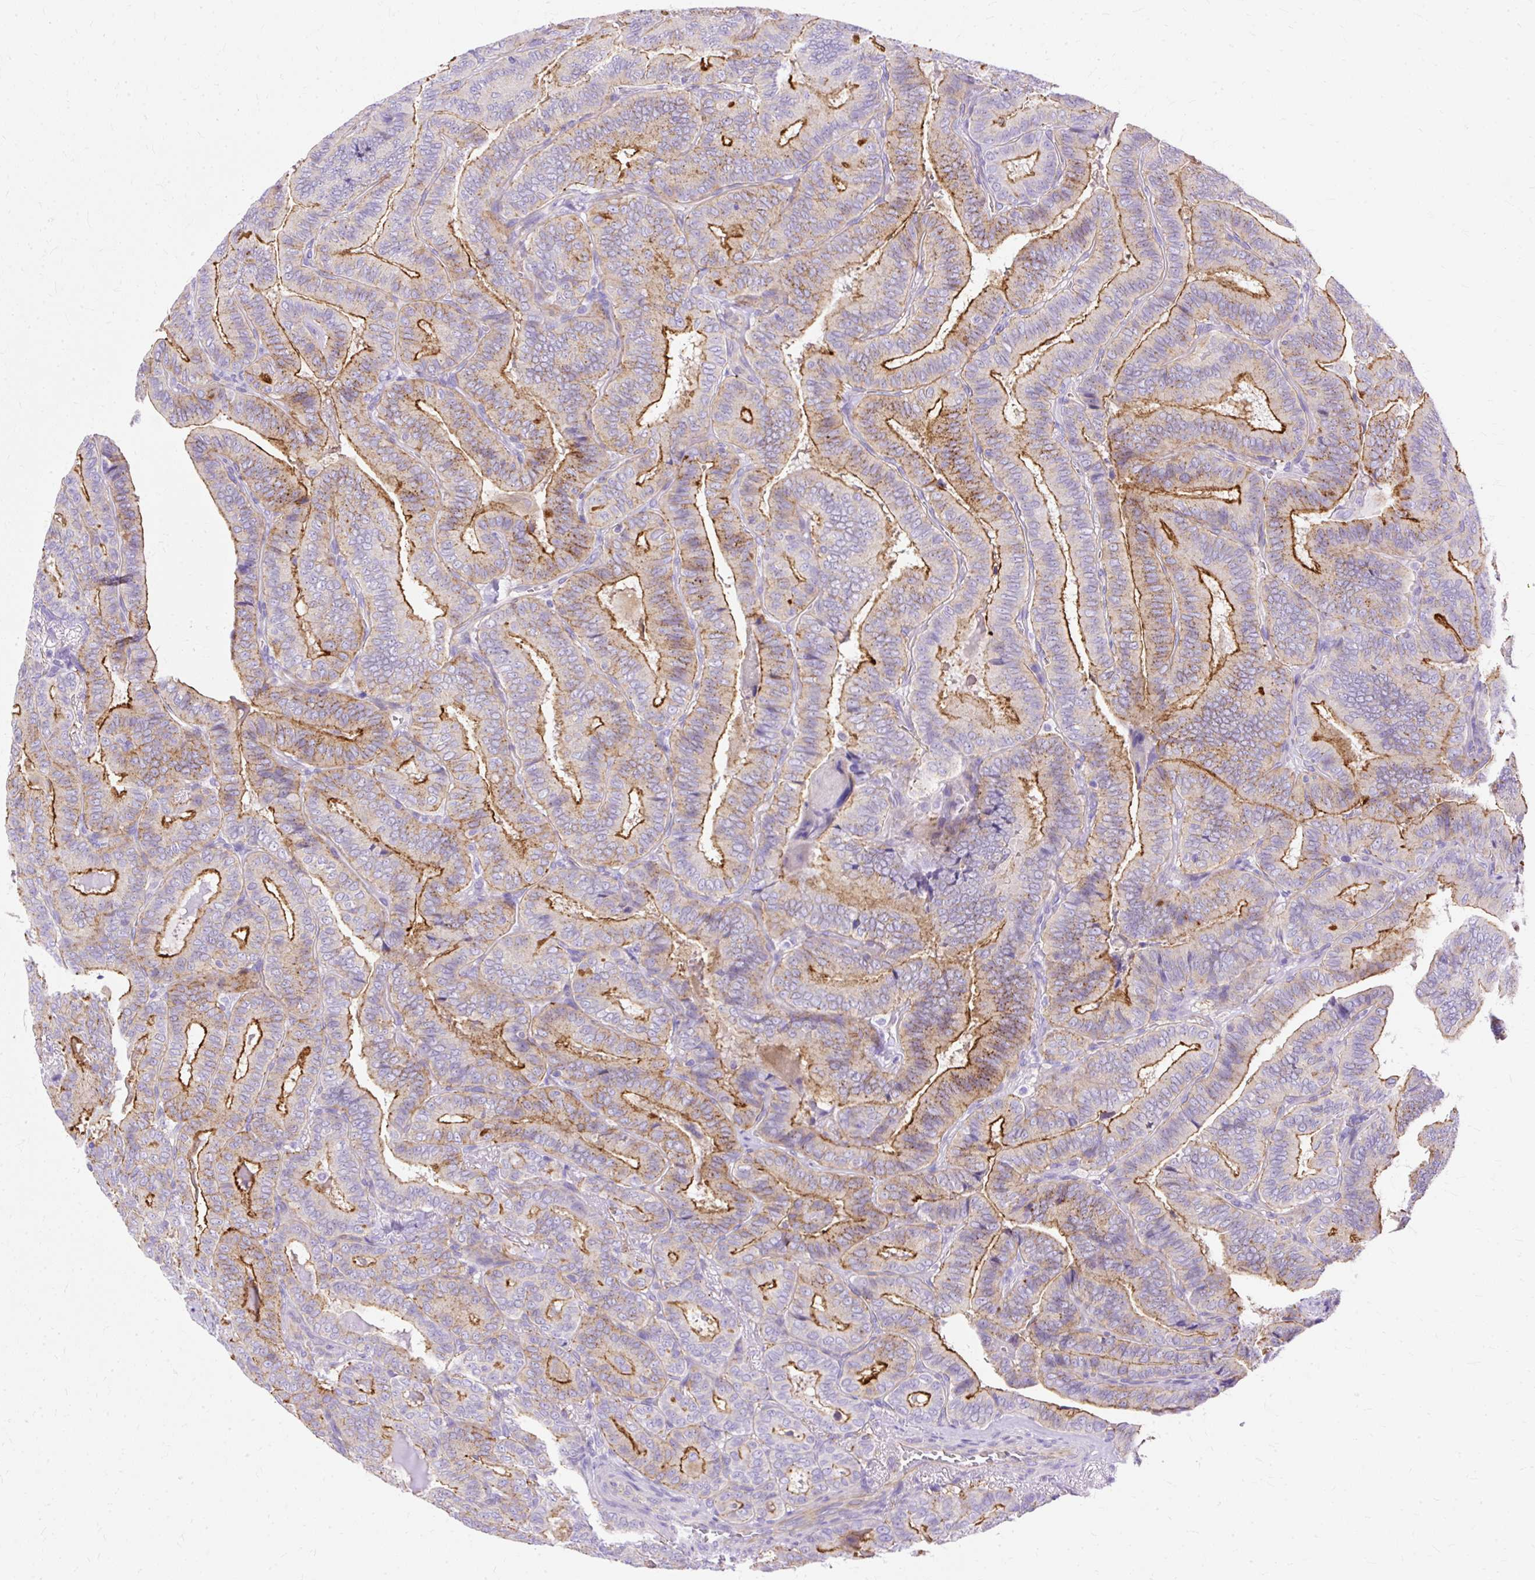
{"staining": {"intensity": "moderate", "quantity": ">75%", "location": "cytoplasmic/membranous"}, "tissue": "thyroid cancer", "cell_type": "Tumor cells", "image_type": "cancer", "snomed": [{"axis": "morphology", "description": "Papillary adenocarcinoma, NOS"}, {"axis": "topography", "description": "Thyroid gland"}], "caption": "Thyroid papillary adenocarcinoma was stained to show a protein in brown. There is medium levels of moderate cytoplasmic/membranous positivity in approximately >75% of tumor cells. The staining is performed using DAB (3,3'-diaminobenzidine) brown chromogen to label protein expression. The nuclei are counter-stained blue using hematoxylin.", "gene": "MYO6", "patient": {"sex": "male", "age": 61}}